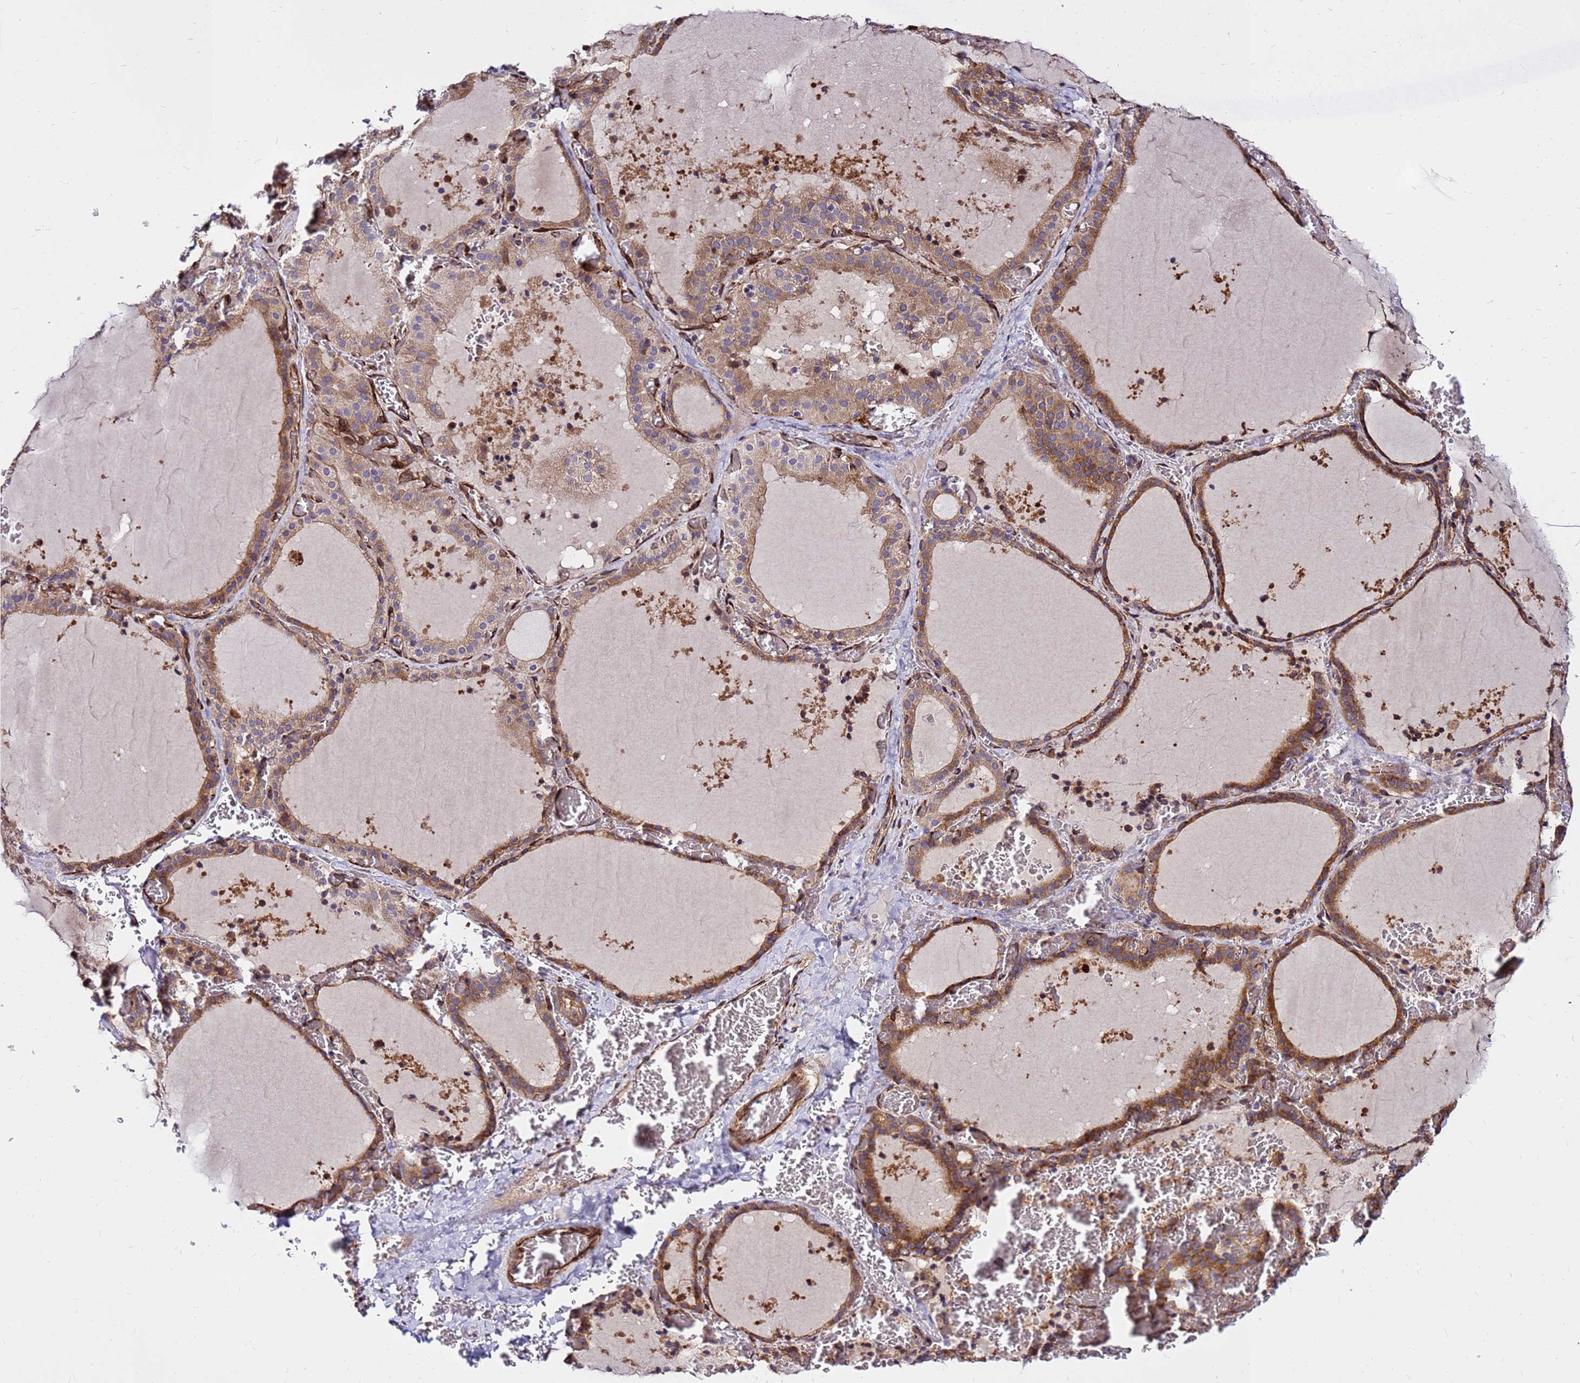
{"staining": {"intensity": "moderate", "quantity": ">75%", "location": "cytoplasmic/membranous"}, "tissue": "thyroid gland", "cell_type": "Glandular cells", "image_type": "normal", "snomed": [{"axis": "morphology", "description": "Normal tissue, NOS"}, {"axis": "topography", "description": "Thyroid gland"}], "caption": "High-power microscopy captured an immunohistochemistry histopathology image of normal thyroid gland, revealing moderate cytoplasmic/membranous positivity in about >75% of glandular cells. The staining was performed using DAB (3,3'-diaminobenzidine) to visualize the protein expression in brown, while the nuclei were stained in blue with hematoxylin (Magnification: 20x).", "gene": "WWC2", "patient": {"sex": "female", "age": 39}}